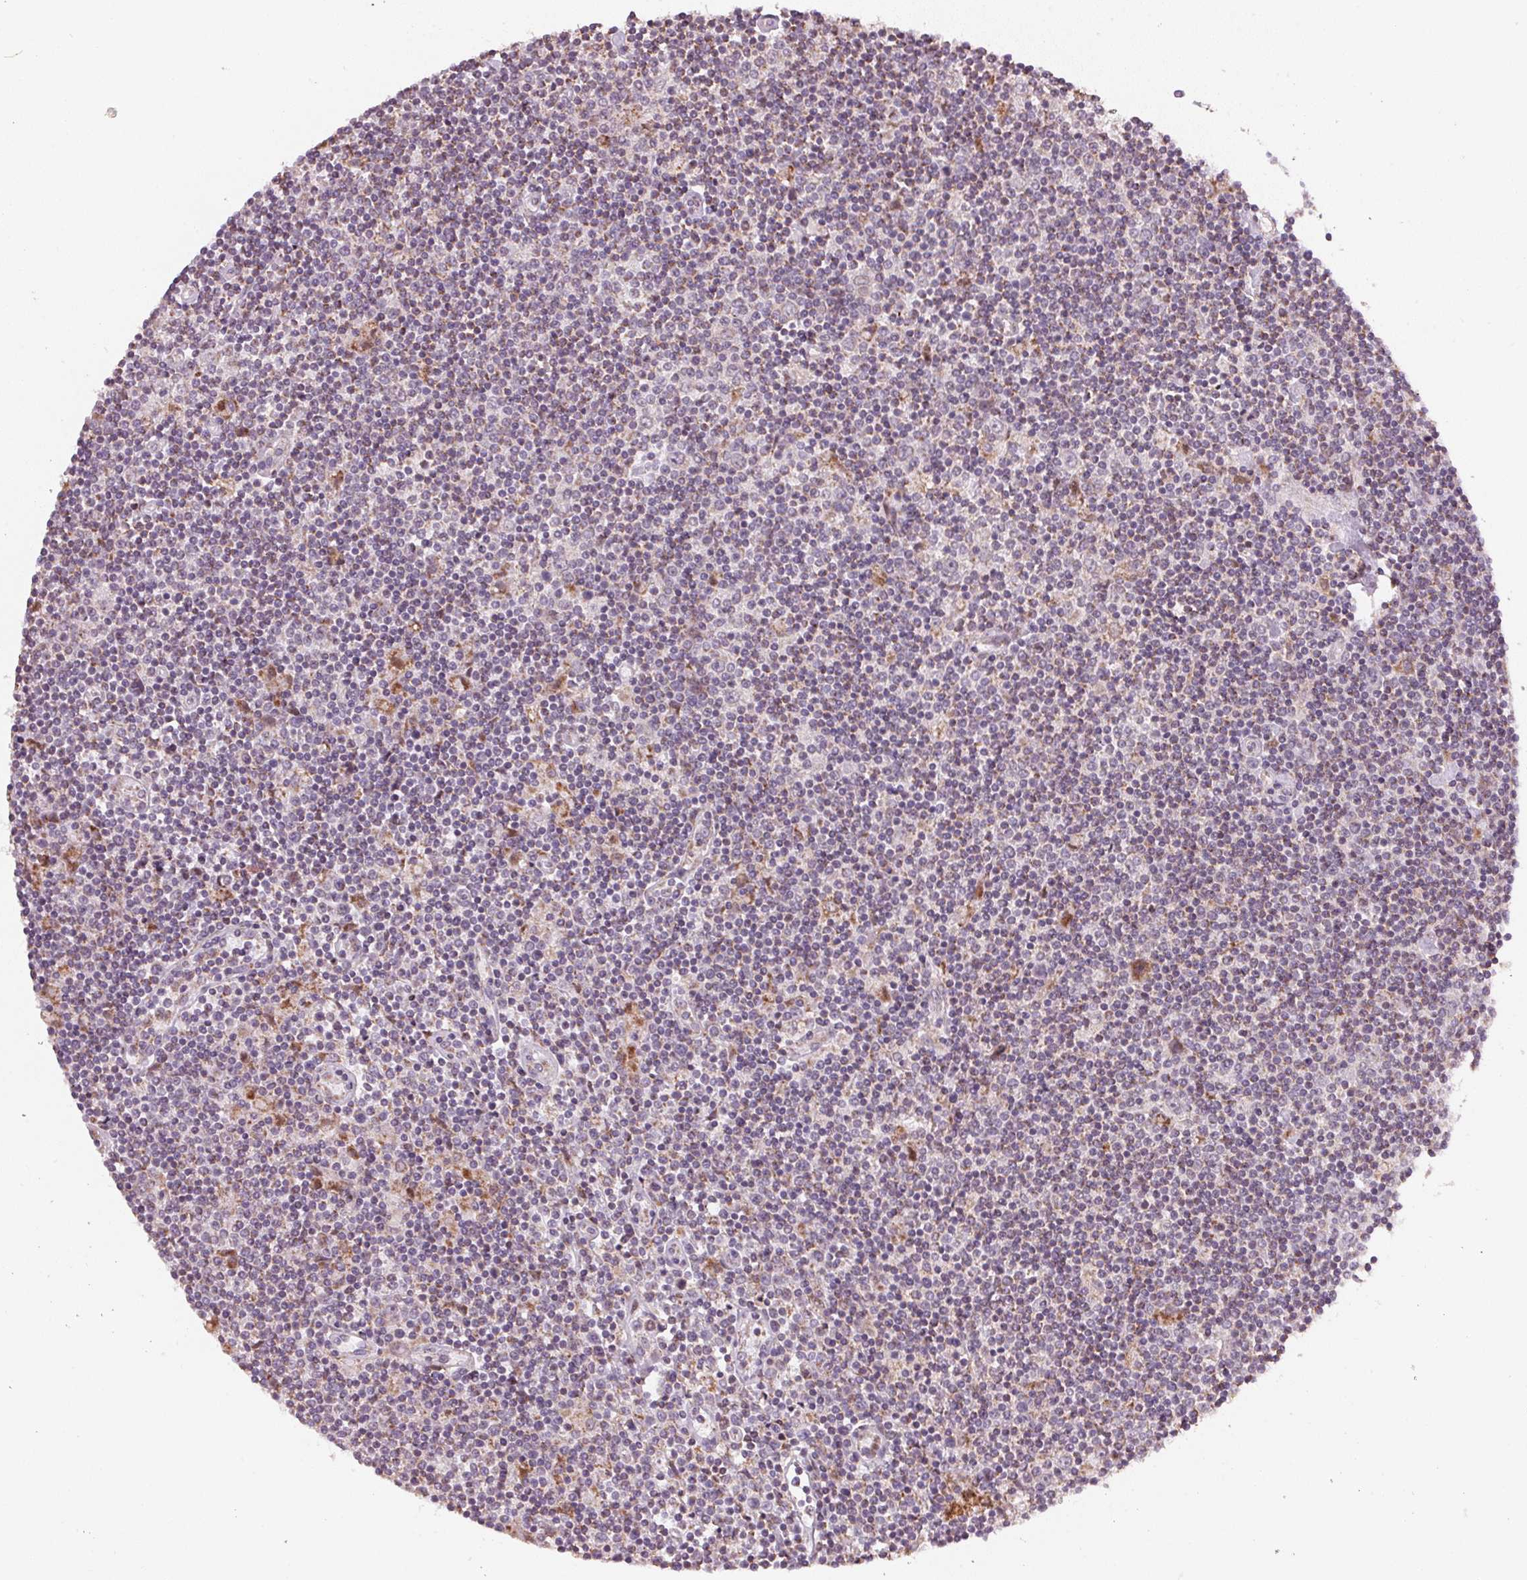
{"staining": {"intensity": "negative", "quantity": "none", "location": "none"}, "tissue": "lymphoma", "cell_type": "Tumor cells", "image_type": "cancer", "snomed": [{"axis": "morphology", "description": "Hodgkin's disease, NOS"}, {"axis": "topography", "description": "Lymph node"}], "caption": "Immunohistochemistry image of lymphoma stained for a protein (brown), which displays no expression in tumor cells.", "gene": "COQ7", "patient": {"sex": "male", "age": 40}}